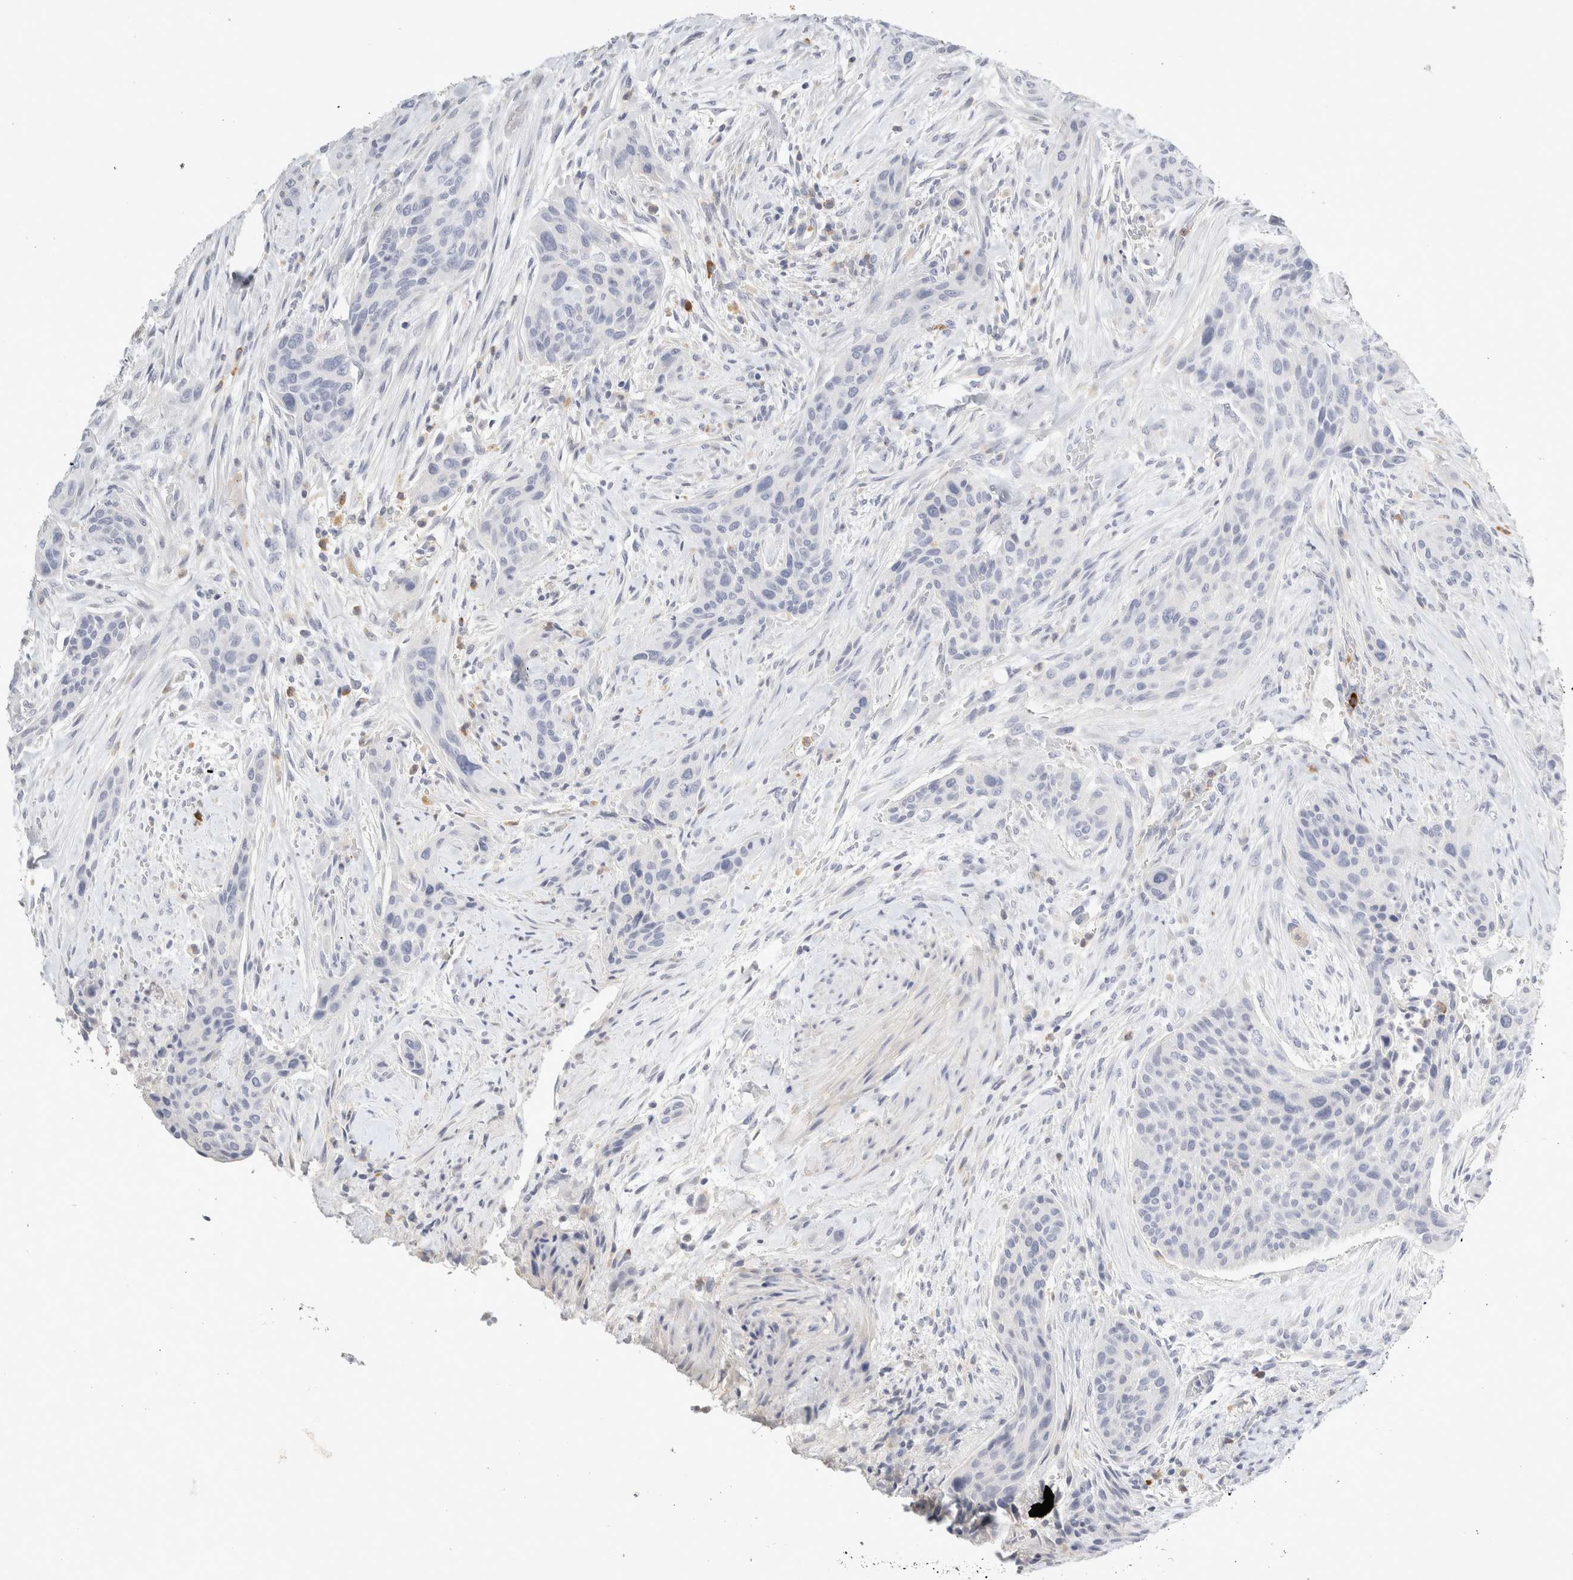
{"staining": {"intensity": "negative", "quantity": "none", "location": "none"}, "tissue": "urothelial cancer", "cell_type": "Tumor cells", "image_type": "cancer", "snomed": [{"axis": "morphology", "description": "Urothelial carcinoma, High grade"}, {"axis": "topography", "description": "Urinary bladder"}], "caption": "The histopathology image reveals no staining of tumor cells in urothelial carcinoma (high-grade).", "gene": "FGL2", "patient": {"sex": "male", "age": 35}}